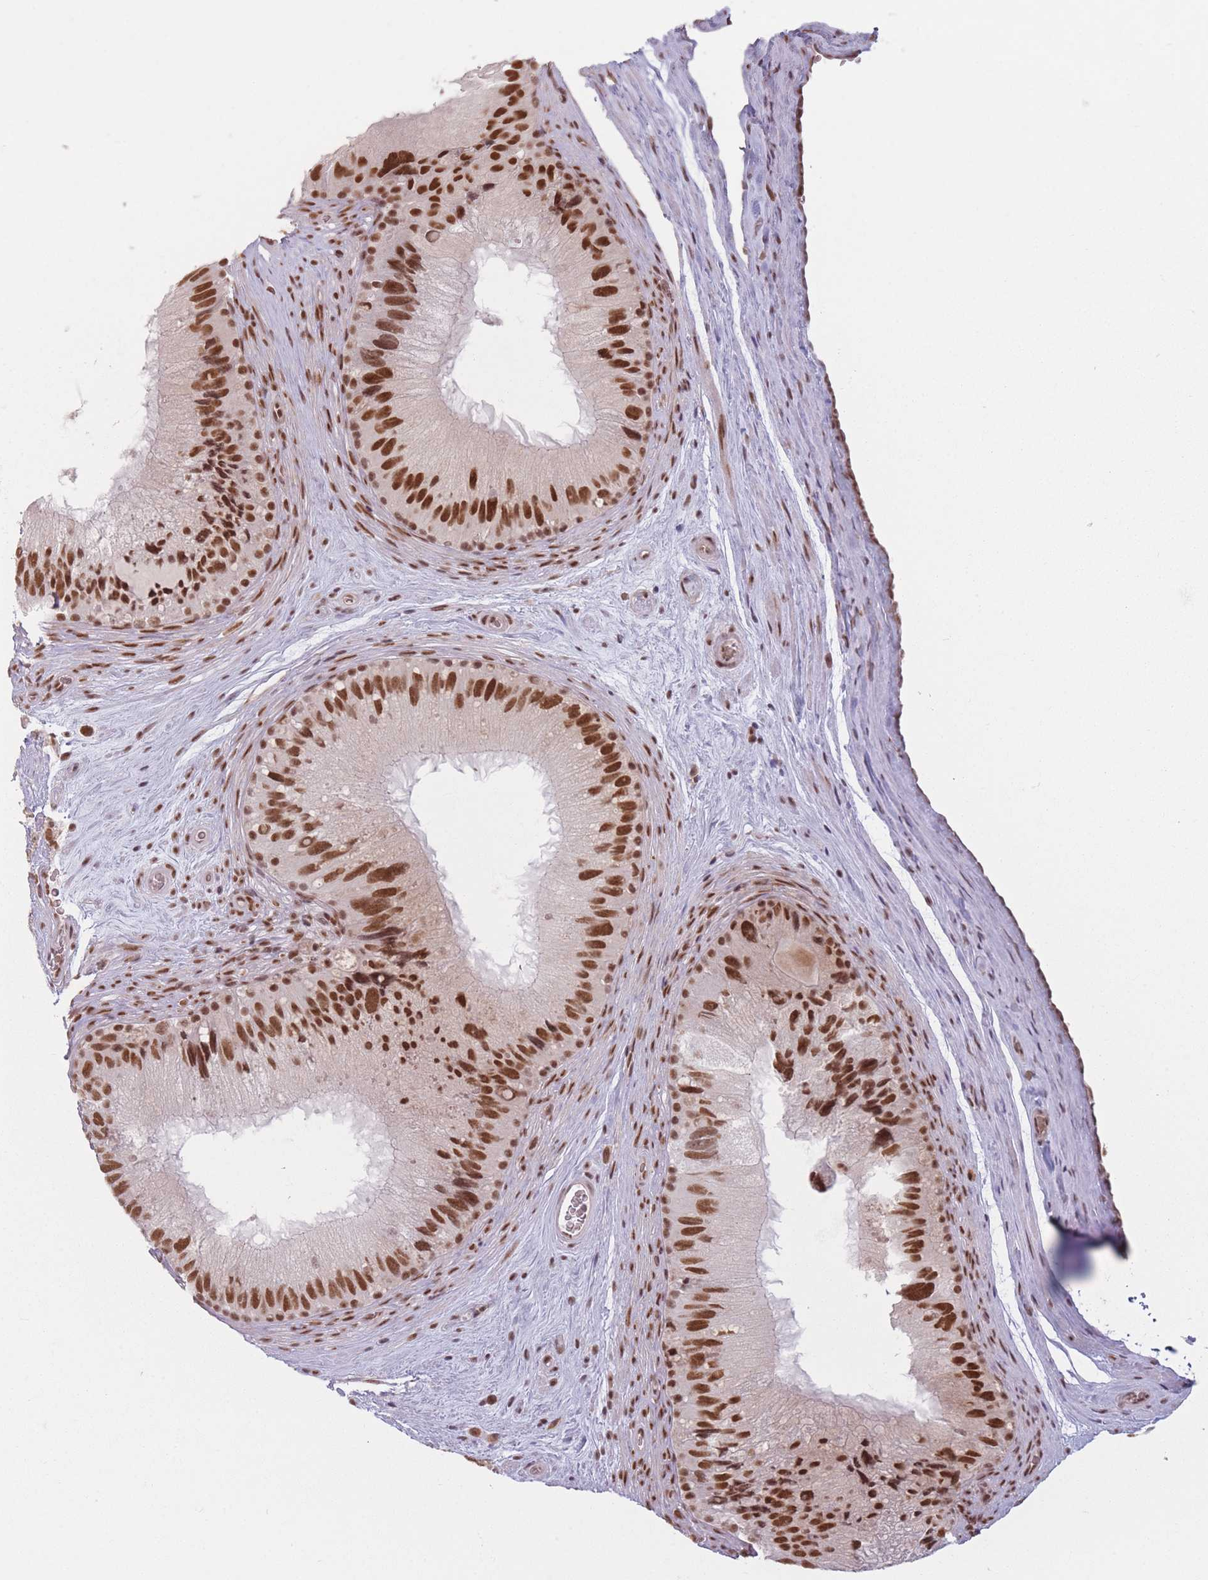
{"staining": {"intensity": "strong", "quantity": ">75%", "location": "nuclear"}, "tissue": "epididymis", "cell_type": "Glandular cells", "image_type": "normal", "snomed": [{"axis": "morphology", "description": "Normal tissue, NOS"}, {"axis": "topography", "description": "Epididymis"}], "caption": "A brown stain labels strong nuclear expression of a protein in glandular cells of unremarkable human epididymis. The staining was performed using DAB, with brown indicating positive protein expression. Nuclei are stained blue with hematoxylin.", "gene": "SUPT6H", "patient": {"sex": "male", "age": 50}}